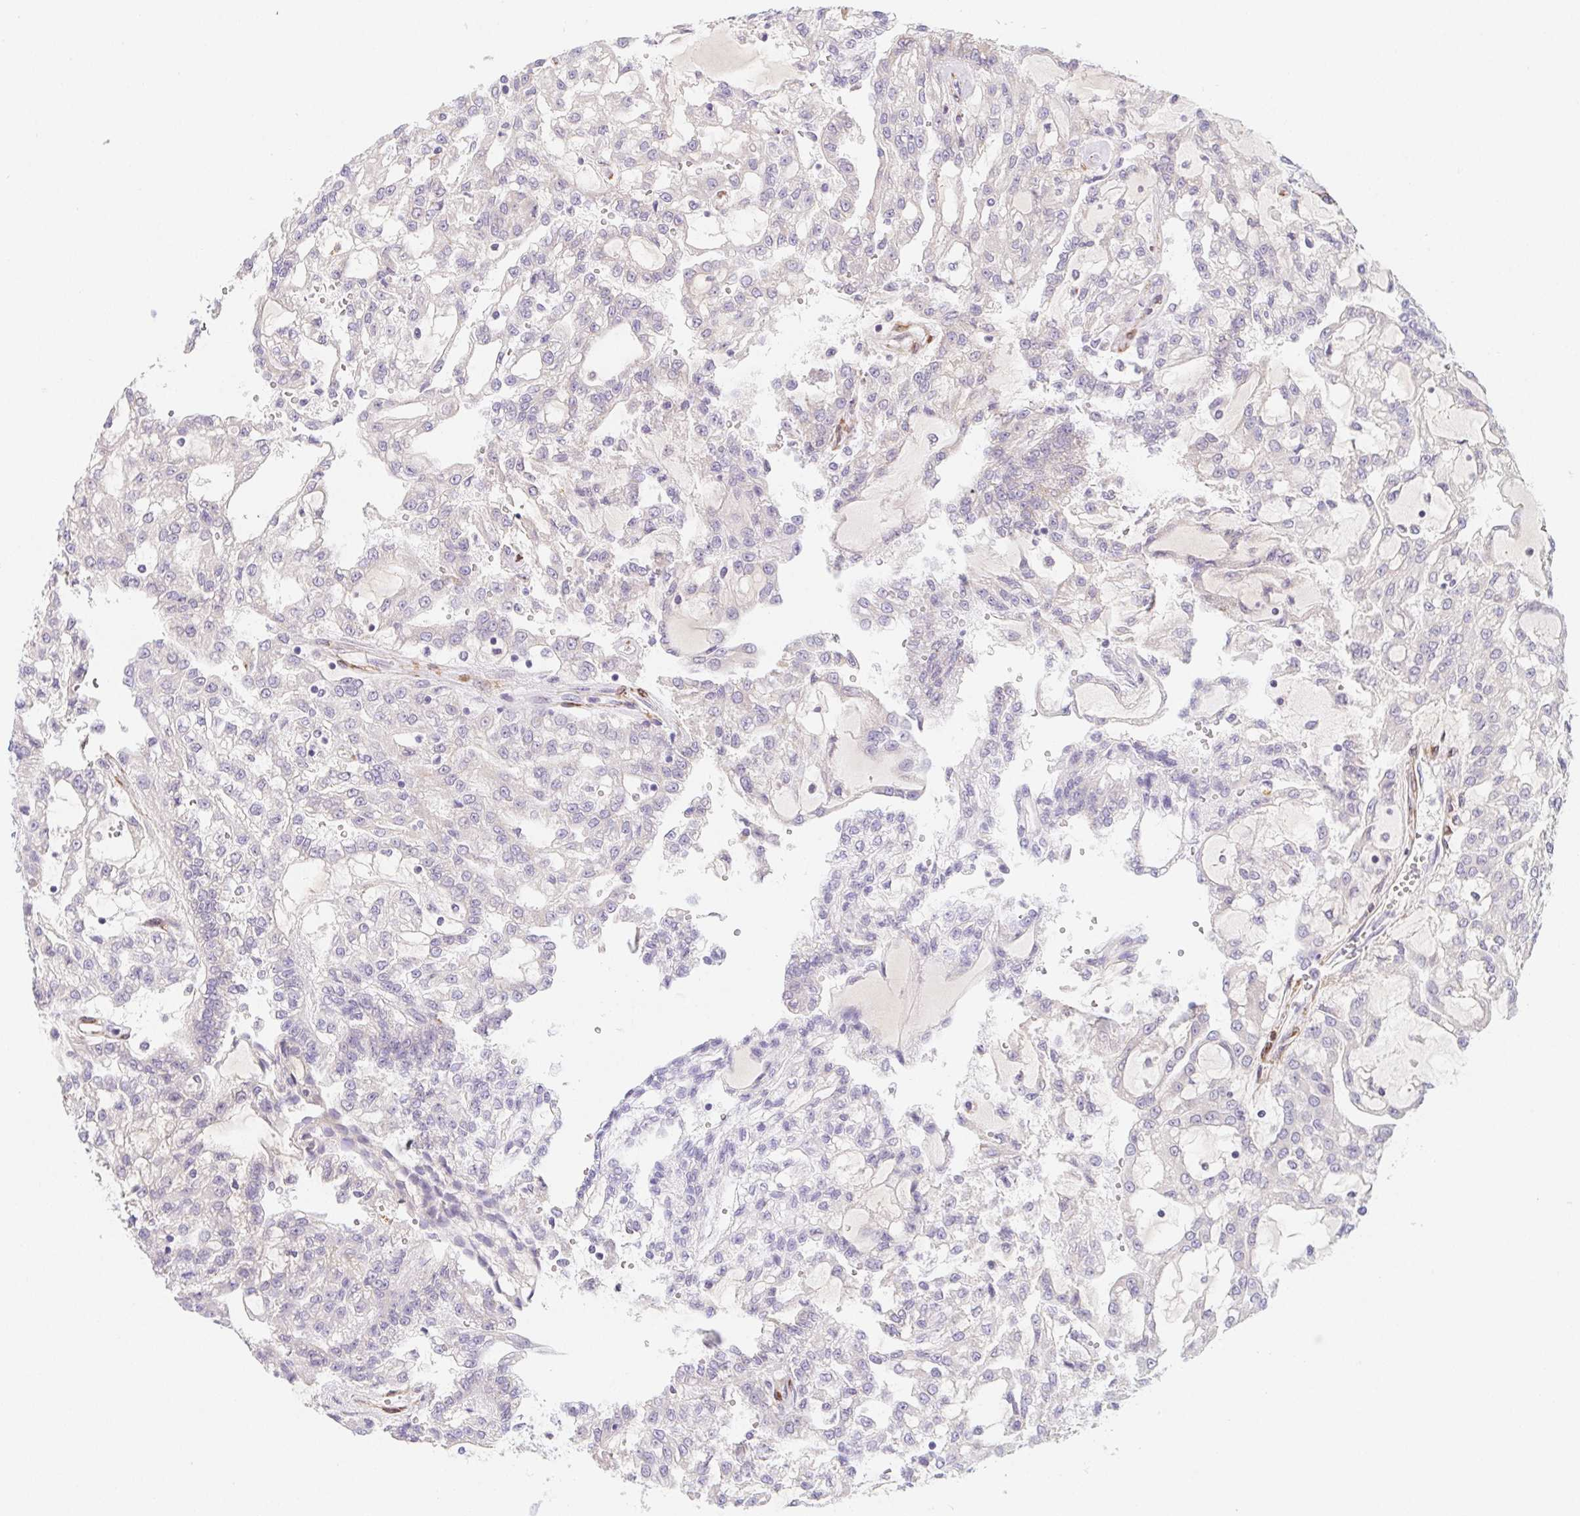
{"staining": {"intensity": "negative", "quantity": "none", "location": "none"}, "tissue": "renal cancer", "cell_type": "Tumor cells", "image_type": "cancer", "snomed": [{"axis": "morphology", "description": "Adenocarcinoma, NOS"}, {"axis": "topography", "description": "Kidney"}], "caption": "Protein analysis of adenocarcinoma (renal) demonstrates no significant staining in tumor cells. (DAB (3,3'-diaminobenzidine) immunohistochemistry, high magnification).", "gene": "HRC", "patient": {"sex": "male", "age": 63}}